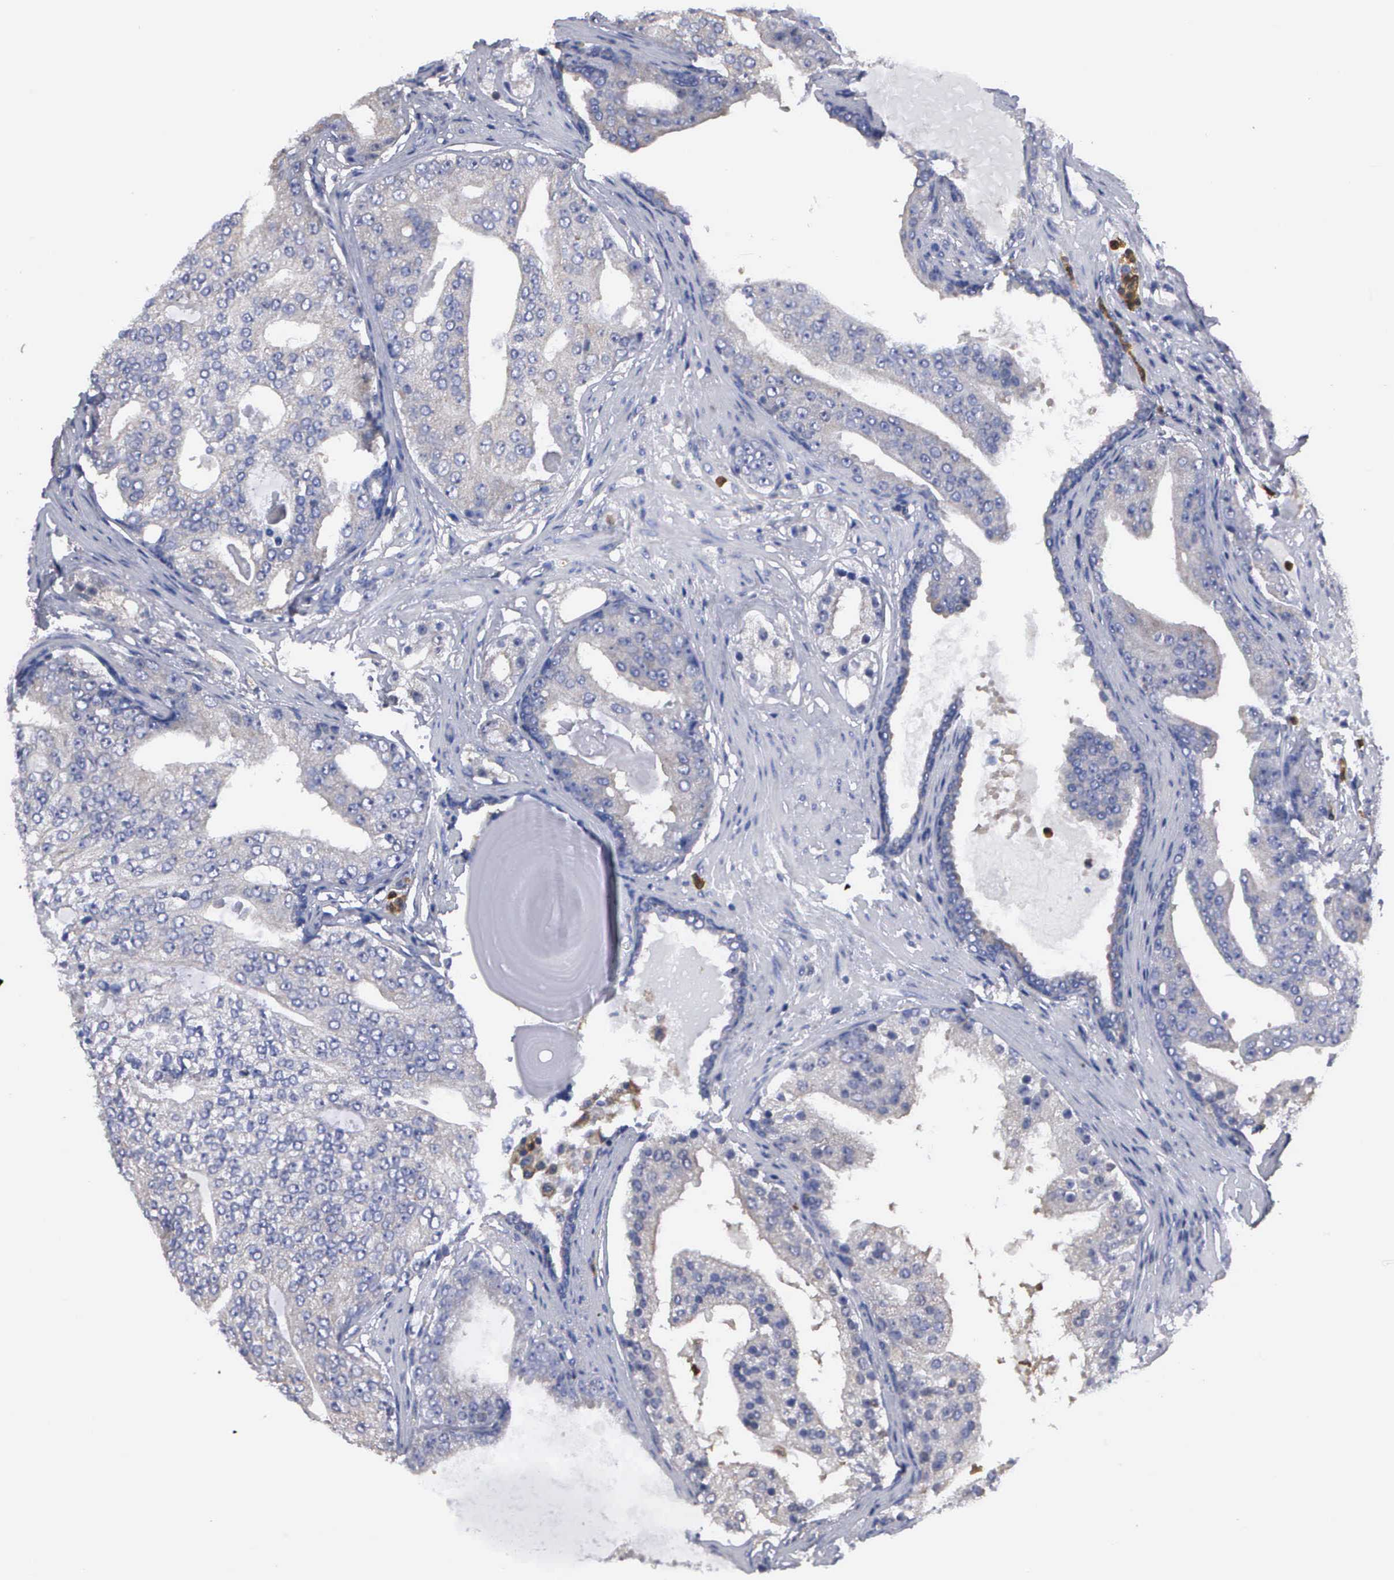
{"staining": {"intensity": "negative", "quantity": "none", "location": "none"}, "tissue": "prostate cancer", "cell_type": "Tumor cells", "image_type": "cancer", "snomed": [{"axis": "morphology", "description": "Adenocarcinoma, High grade"}, {"axis": "topography", "description": "Prostate"}], "caption": "IHC histopathology image of neoplastic tissue: high-grade adenocarcinoma (prostate) stained with DAB demonstrates no significant protein staining in tumor cells.", "gene": "G6PD", "patient": {"sex": "male", "age": 68}}